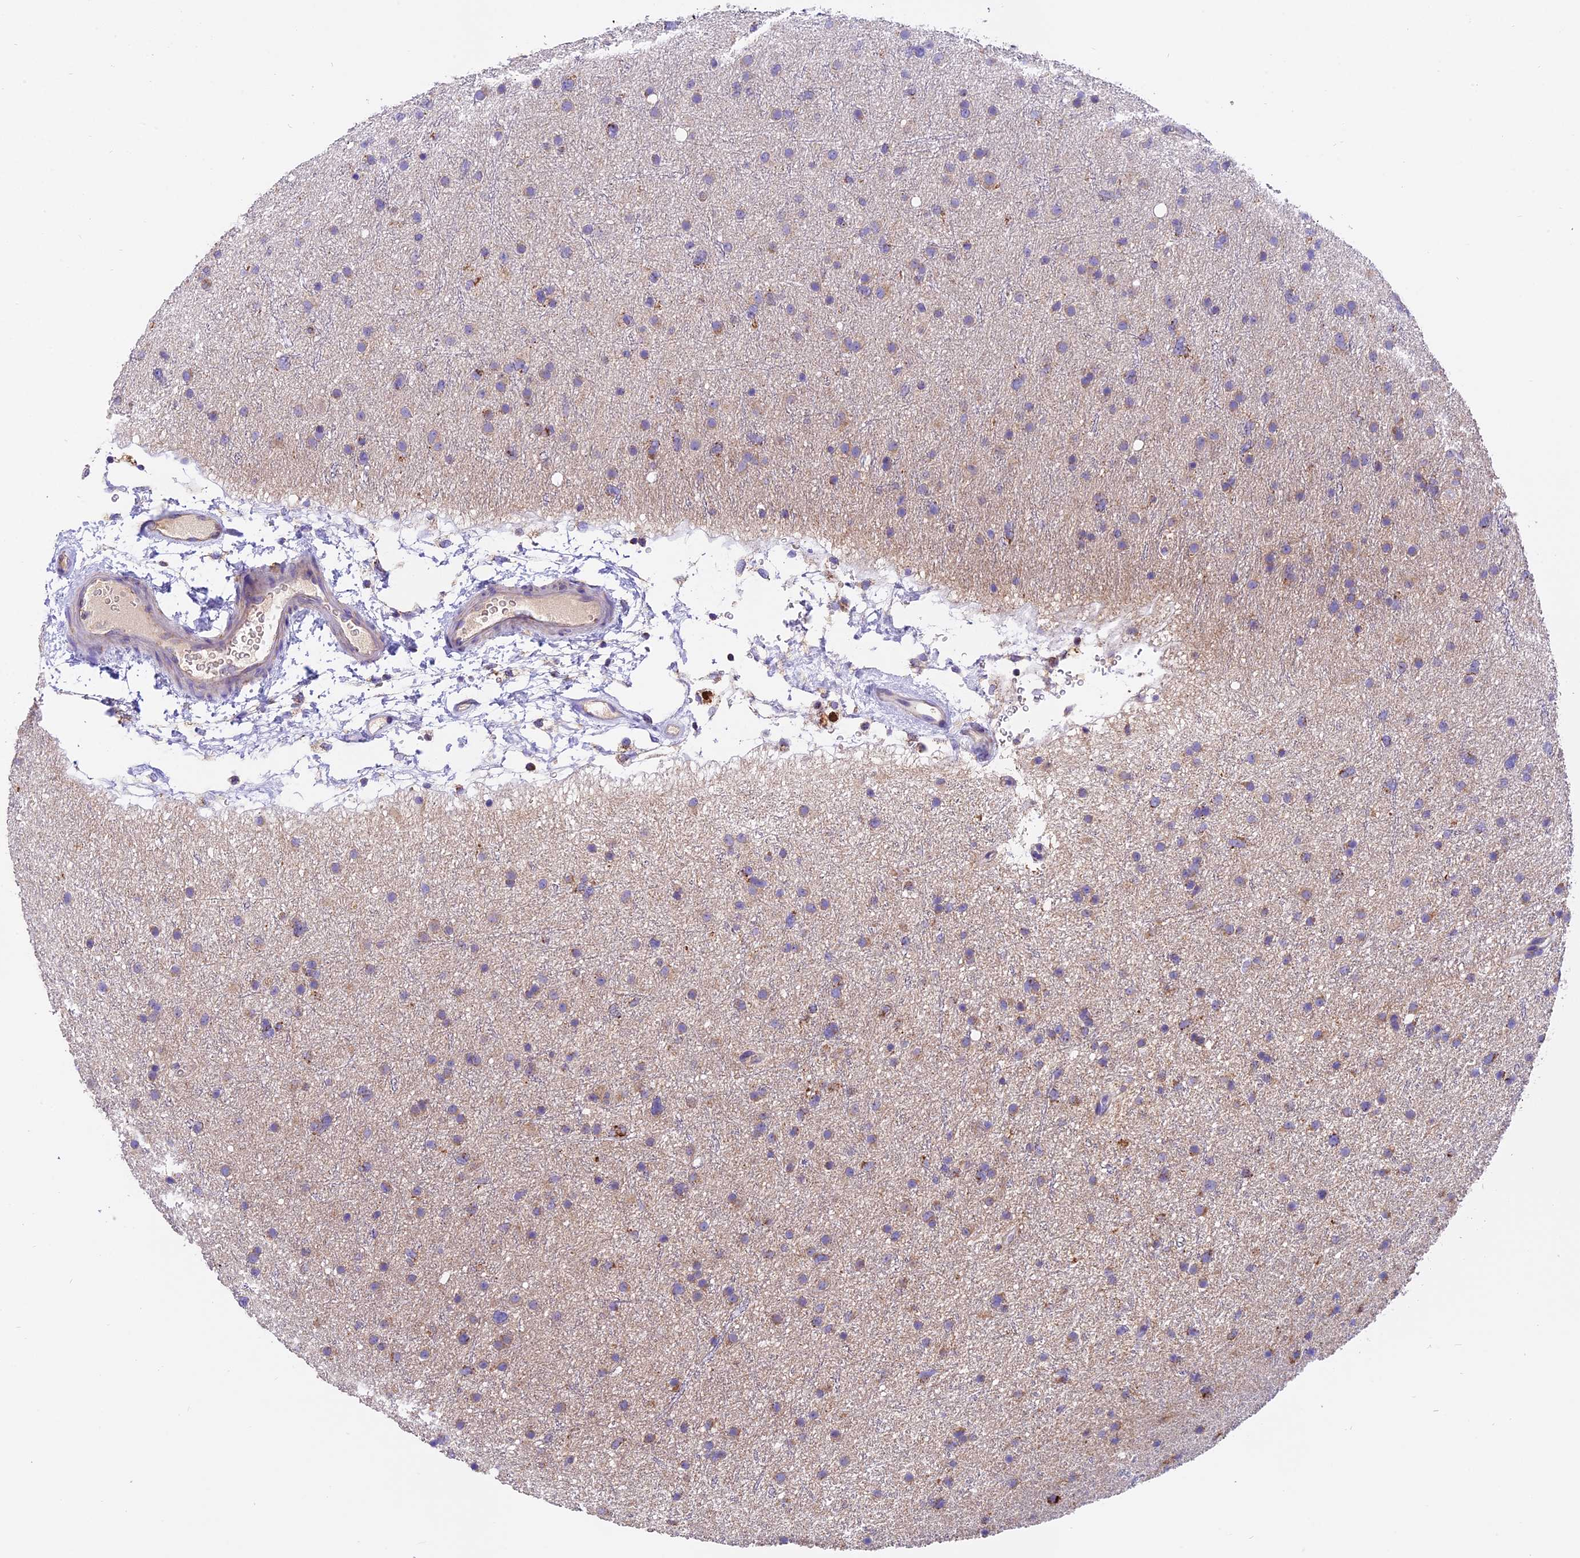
{"staining": {"intensity": "weak", "quantity": "25%-75%", "location": "cytoplasmic/membranous"}, "tissue": "glioma", "cell_type": "Tumor cells", "image_type": "cancer", "snomed": [{"axis": "morphology", "description": "Glioma, malignant, Low grade"}, {"axis": "topography", "description": "Cerebral cortex"}], "caption": "Immunohistochemistry (DAB) staining of glioma displays weak cytoplasmic/membranous protein staining in approximately 25%-75% of tumor cells.", "gene": "MGME1", "patient": {"sex": "female", "age": 39}}